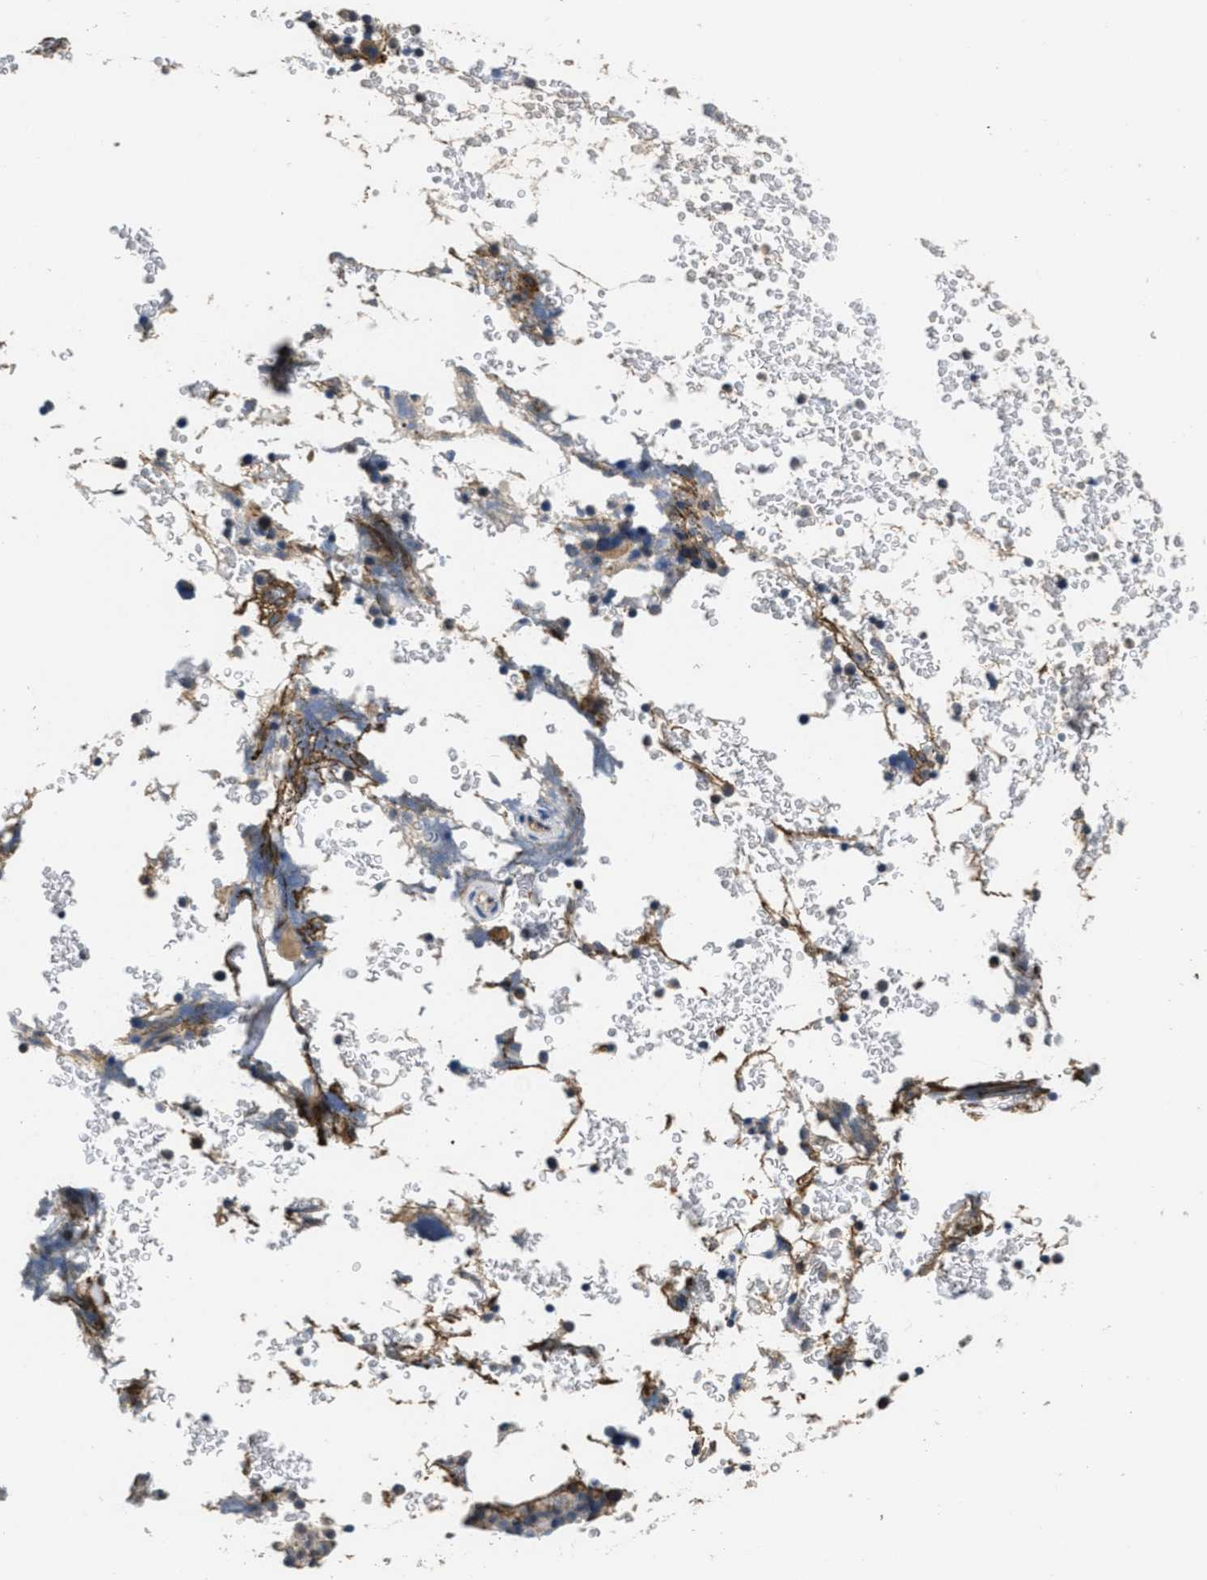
{"staining": {"intensity": "moderate", "quantity": "<25%", "location": "cytoplasmic/membranous"}, "tissue": "bone marrow", "cell_type": "Hematopoietic cells", "image_type": "normal", "snomed": [{"axis": "morphology", "description": "Normal tissue, NOS"}, {"axis": "topography", "description": "Bone marrow"}], "caption": "Normal bone marrow exhibits moderate cytoplasmic/membranous positivity in about <25% of hematopoietic cells.", "gene": "ANGPT1", "patient": {"sex": "female", "age": 66}}